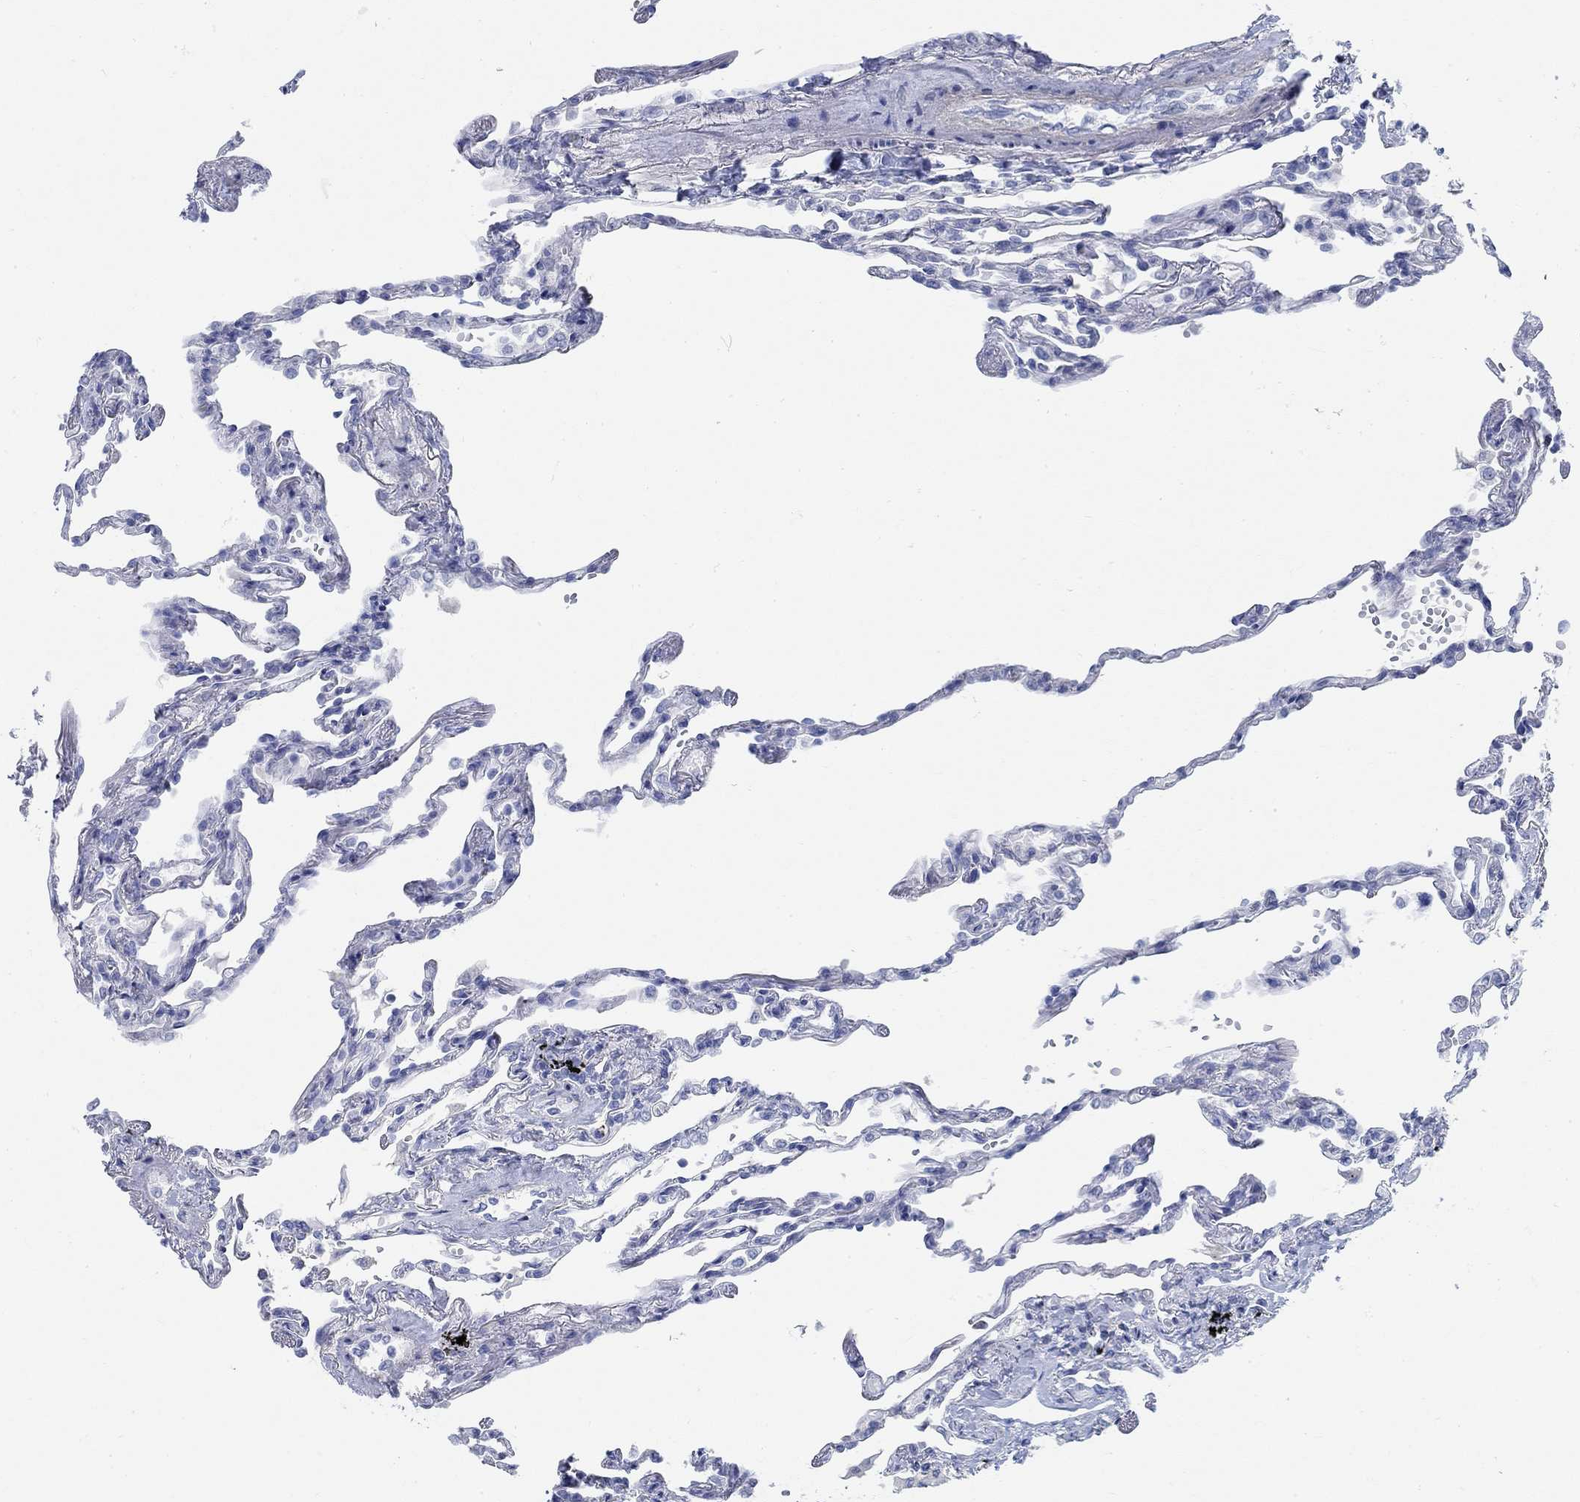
{"staining": {"intensity": "negative", "quantity": "none", "location": "none"}, "tissue": "lung", "cell_type": "Alveolar cells", "image_type": "normal", "snomed": [{"axis": "morphology", "description": "Normal tissue, NOS"}, {"axis": "topography", "description": "Lung"}], "caption": "This is an IHC histopathology image of benign human lung. There is no expression in alveolar cells.", "gene": "RBM20", "patient": {"sex": "male", "age": 78}}